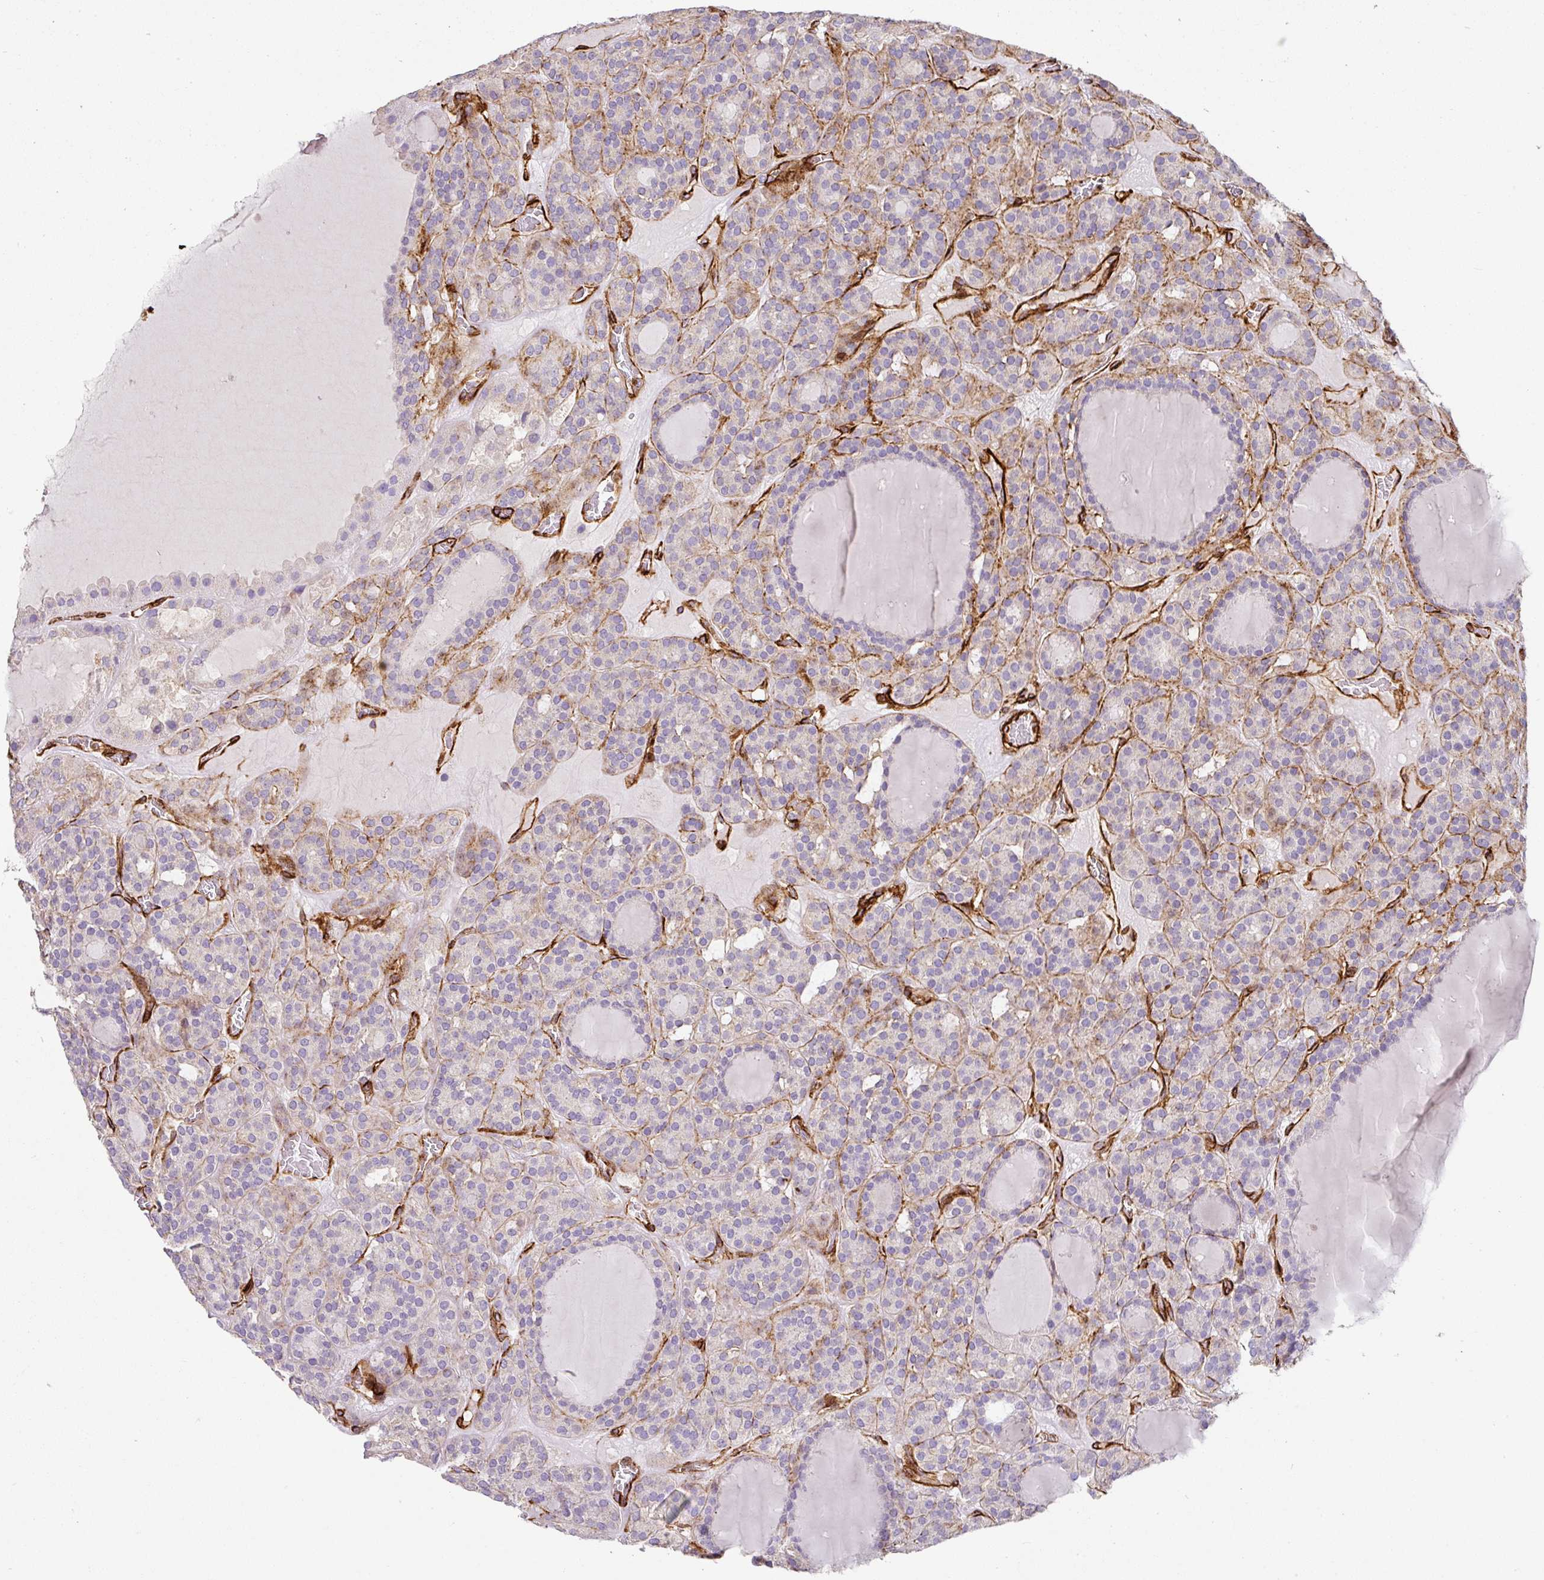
{"staining": {"intensity": "moderate", "quantity": "<25%", "location": "cytoplasmic/membranous"}, "tissue": "thyroid cancer", "cell_type": "Tumor cells", "image_type": "cancer", "snomed": [{"axis": "morphology", "description": "Follicular adenoma carcinoma, NOS"}, {"axis": "topography", "description": "Thyroid gland"}], "caption": "This image exhibits IHC staining of thyroid cancer, with low moderate cytoplasmic/membranous staining in about <25% of tumor cells.", "gene": "SLC25A17", "patient": {"sex": "female", "age": 63}}